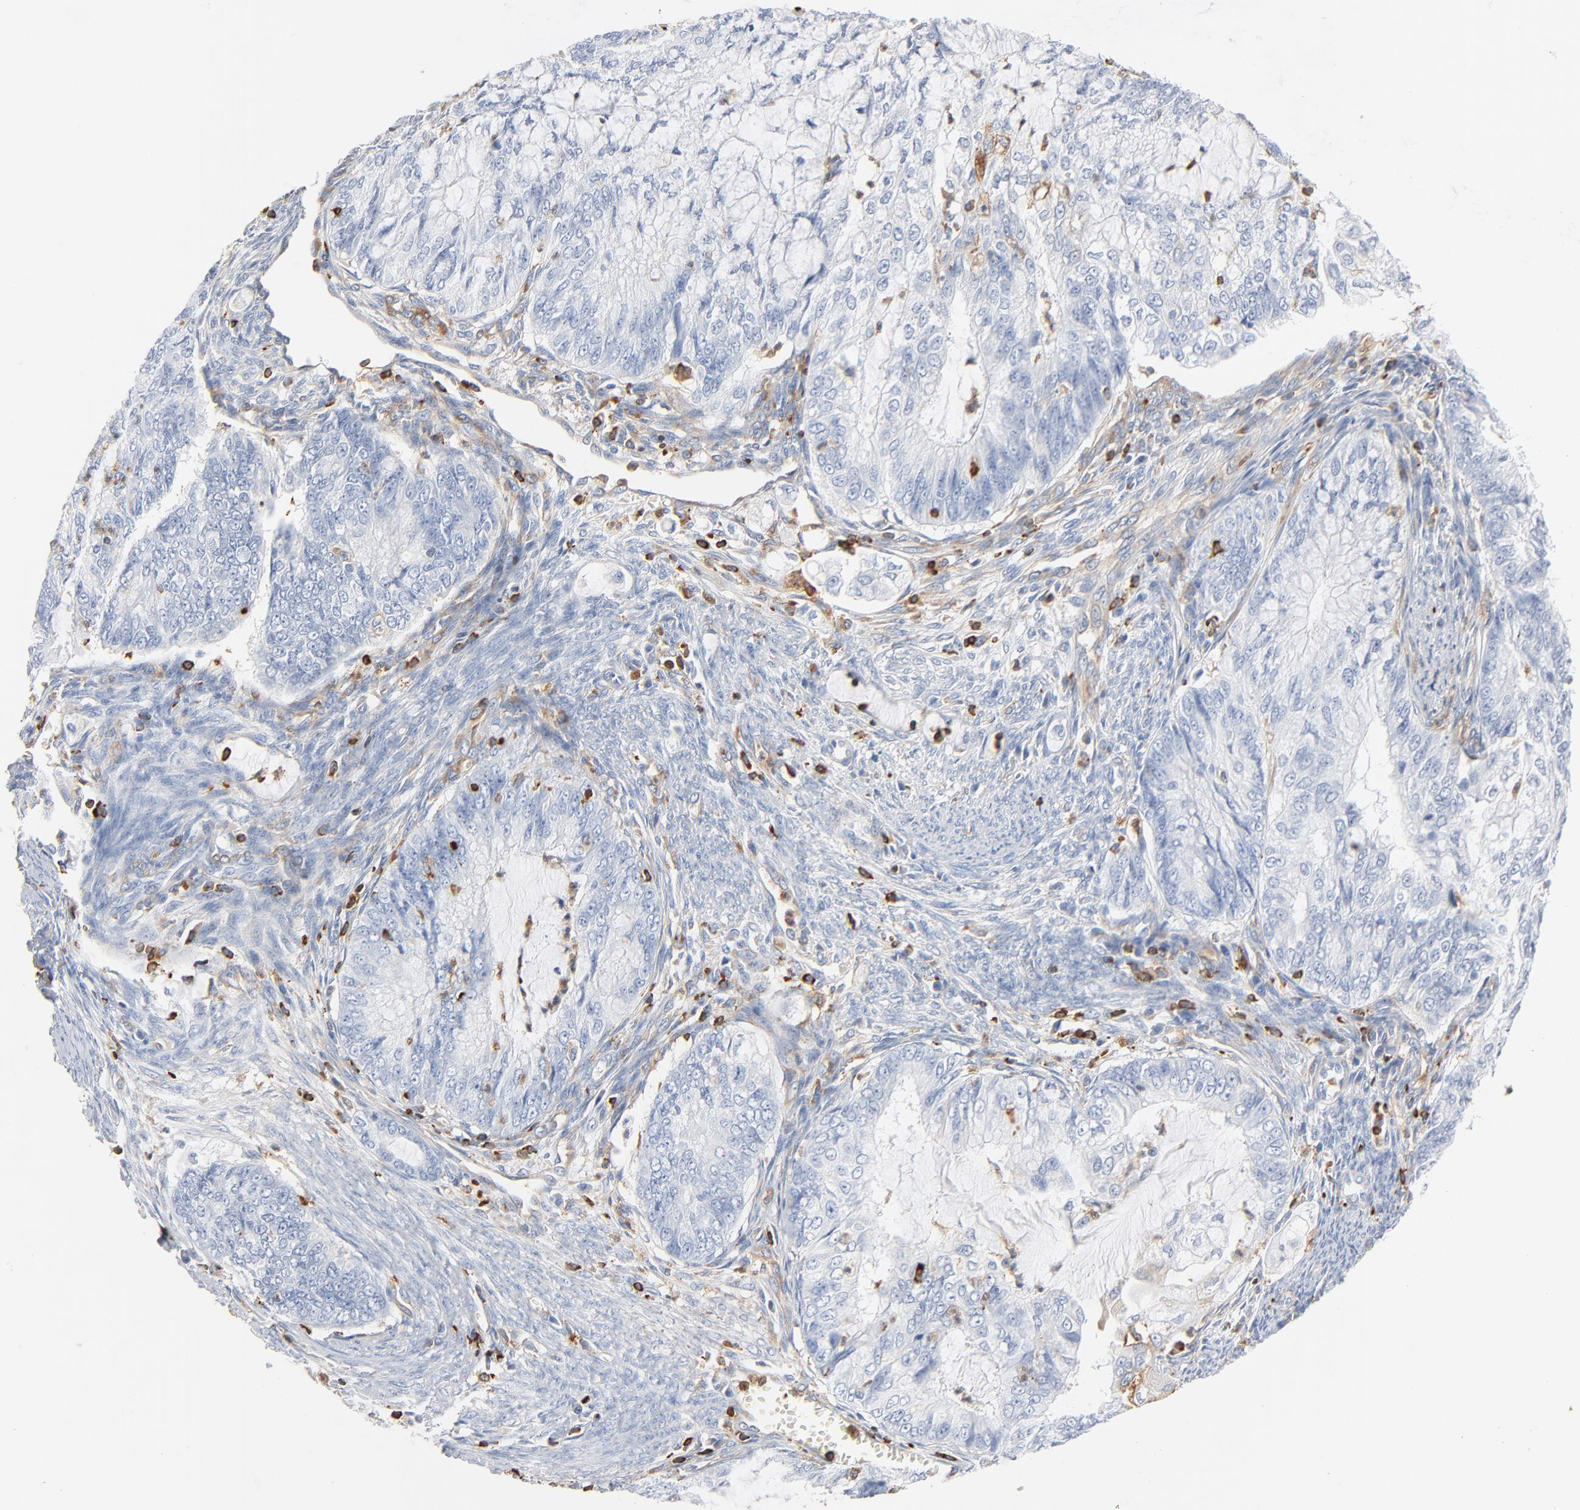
{"staining": {"intensity": "negative", "quantity": "none", "location": "none"}, "tissue": "endometrial cancer", "cell_type": "Tumor cells", "image_type": "cancer", "snomed": [{"axis": "morphology", "description": "Adenocarcinoma, NOS"}, {"axis": "topography", "description": "Endometrium"}], "caption": "This micrograph is of endometrial adenocarcinoma stained with immunohistochemistry (IHC) to label a protein in brown with the nuclei are counter-stained blue. There is no expression in tumor cells. (DAB (3,3'-diaminobenzidine) immunohistochemistry (IHC), high magnification).", "gene": "SH3KBP1", "patient": {"sex": "female", "age": 75}}